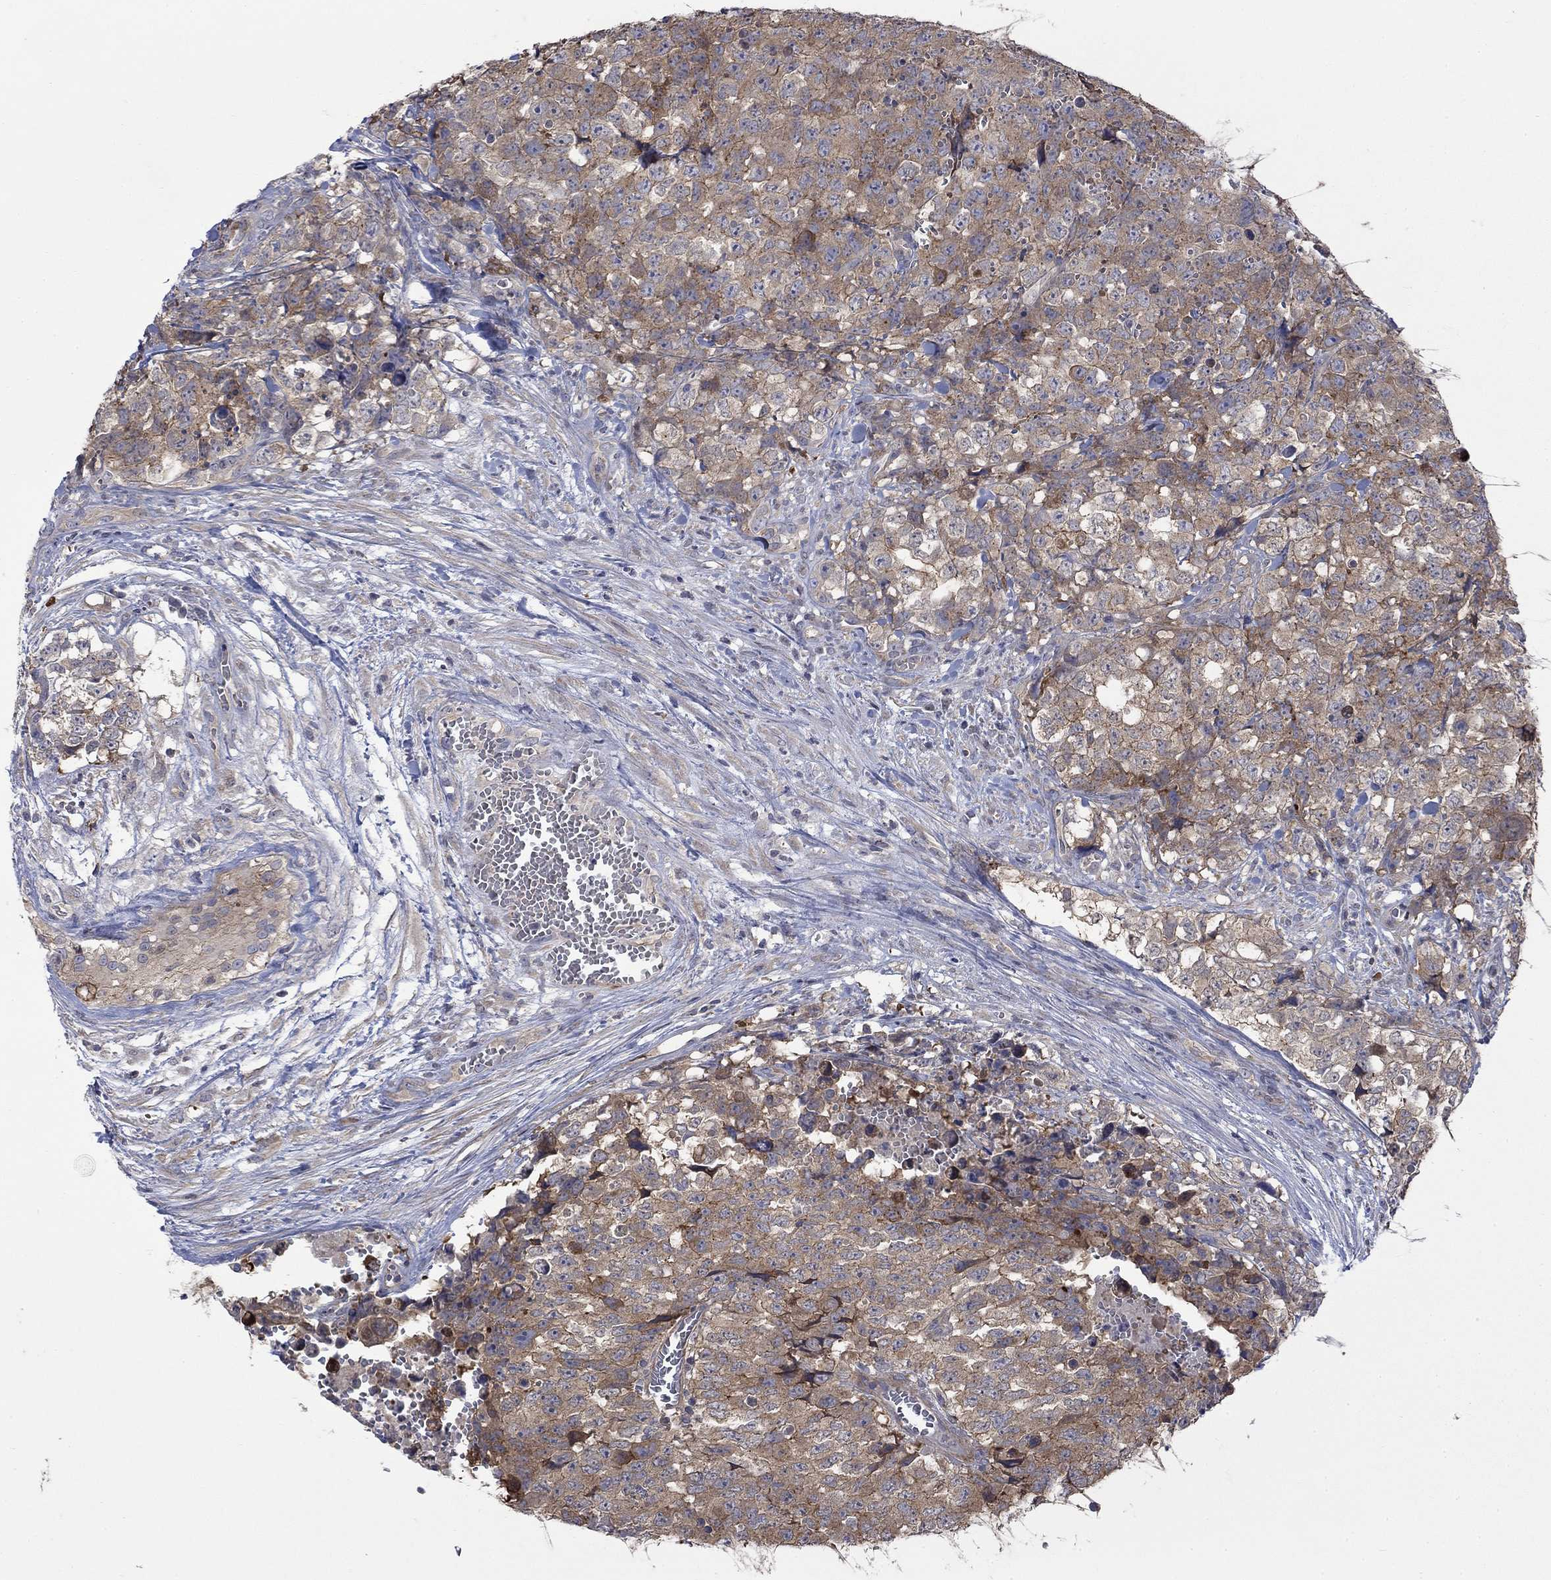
{"staining": {"intensity": "weak", "quantity": ">75%", "location": "cytoplasmic/membranous"}, "tissue": "testis cancer", "cell_type": "Tumor cells", "image_type": "cancer", "snomed": [{"axis": "morphology", "description": "Carcinoma, Embryonal, NOS"}, {"axis": "topography", "description": "Testis"}], "caption": "The image reveals immunohistochemical staining of testis cancer. There is weak cytoplasmic/membranous positivity is identified in about >75% of tumor cells. (DAB = brown stain, brightfield microscopy at high magnification).", "gene": "PDZD2", "patient": {"sex": "male", "age": 23}}